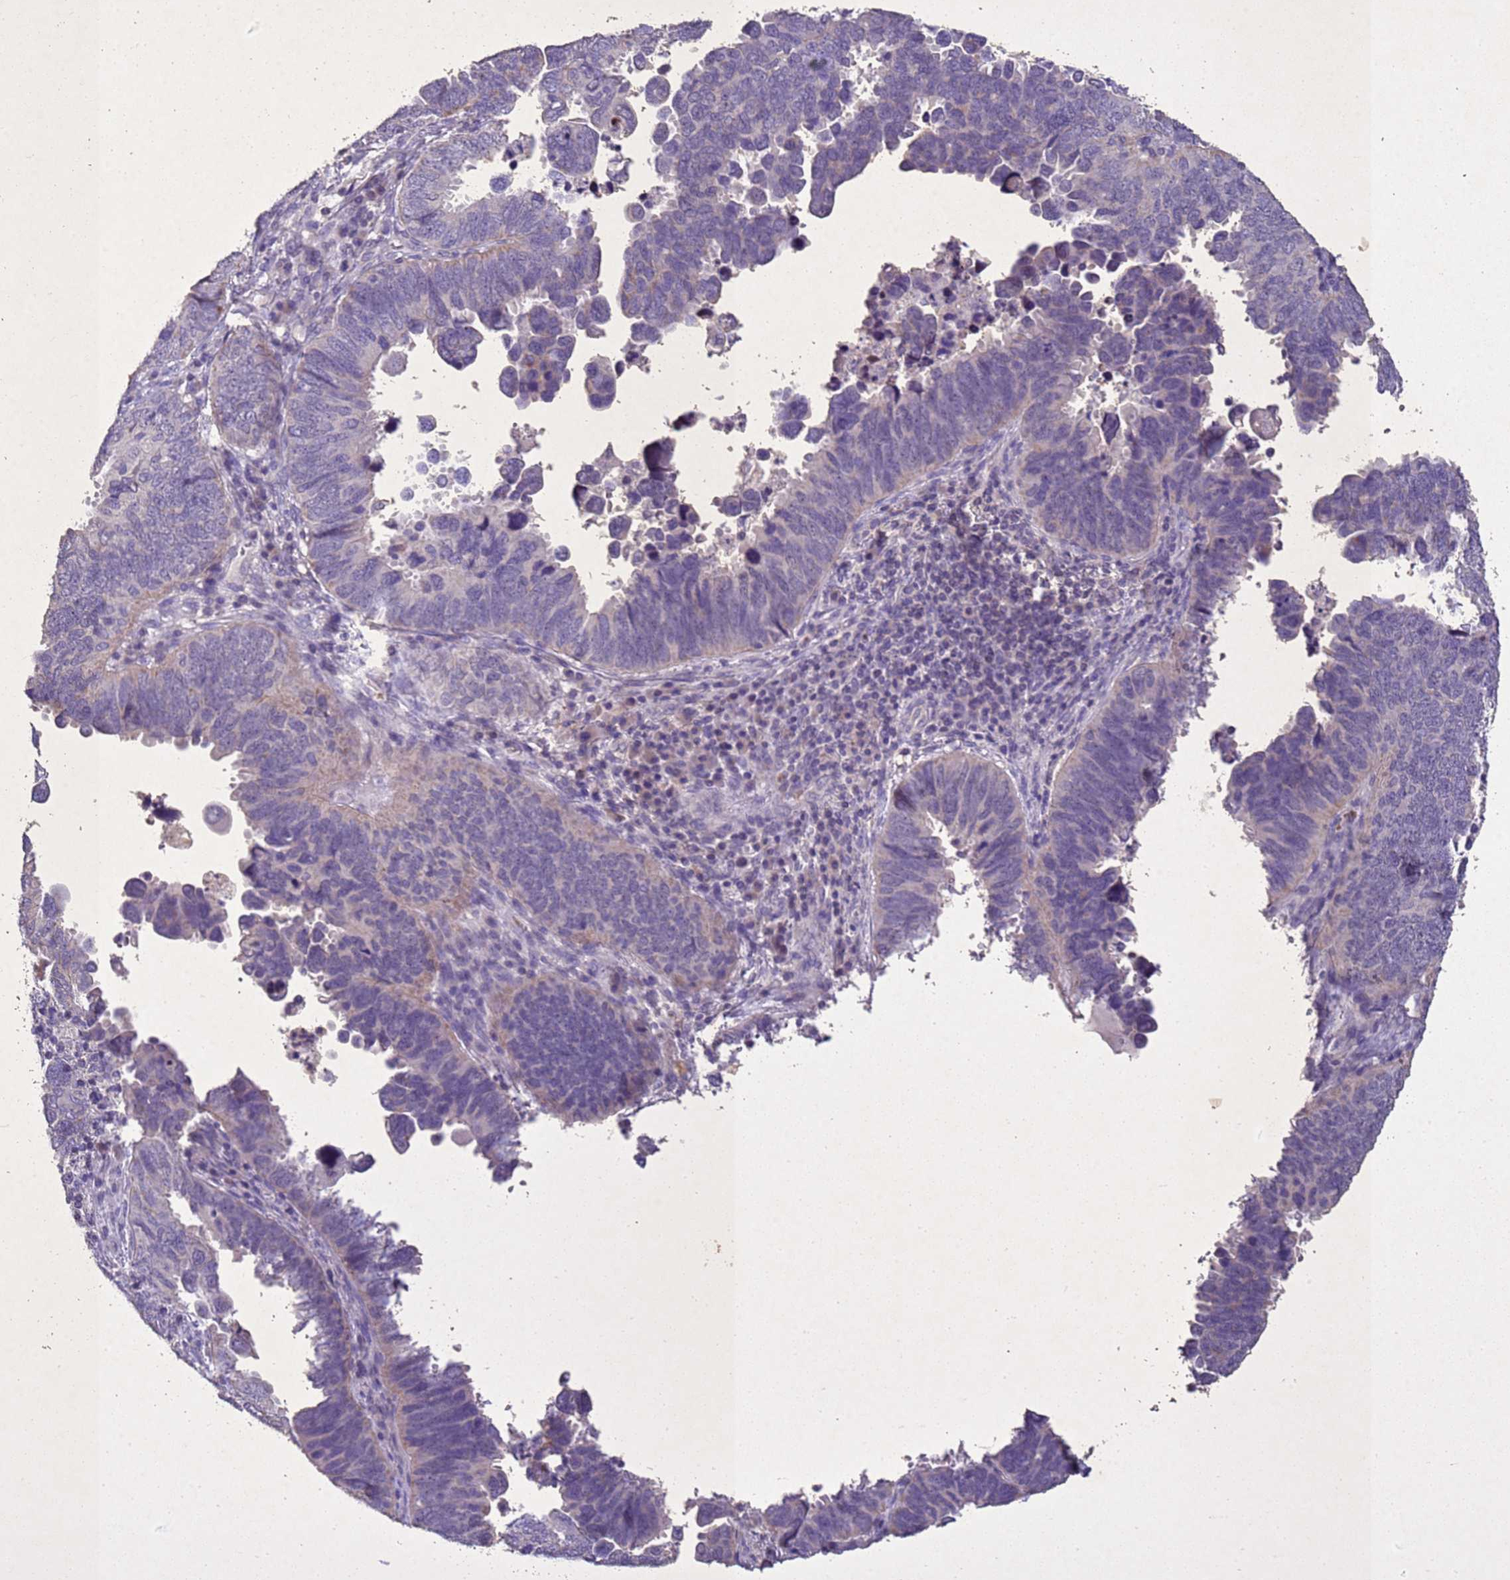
{"staining": {"intensity": "negative", "quantity": "none", "location": "none"}, "tissue": "endometrial cancer", "cell_type": "Tumor cells", "image_type": "cancer", "snomed": [{"axis": "morphology", "description": "Adenocarcinoma, NOS"}, {"axis": "topography", "description": "Endometrium"}], "caption": "Micrograph shows no protein staining in tumor cells of endometrial cancer (adenocarcinoma) tissue.", "gene": "NLRP11", "patient": {"sex": "female", "age": 79}}